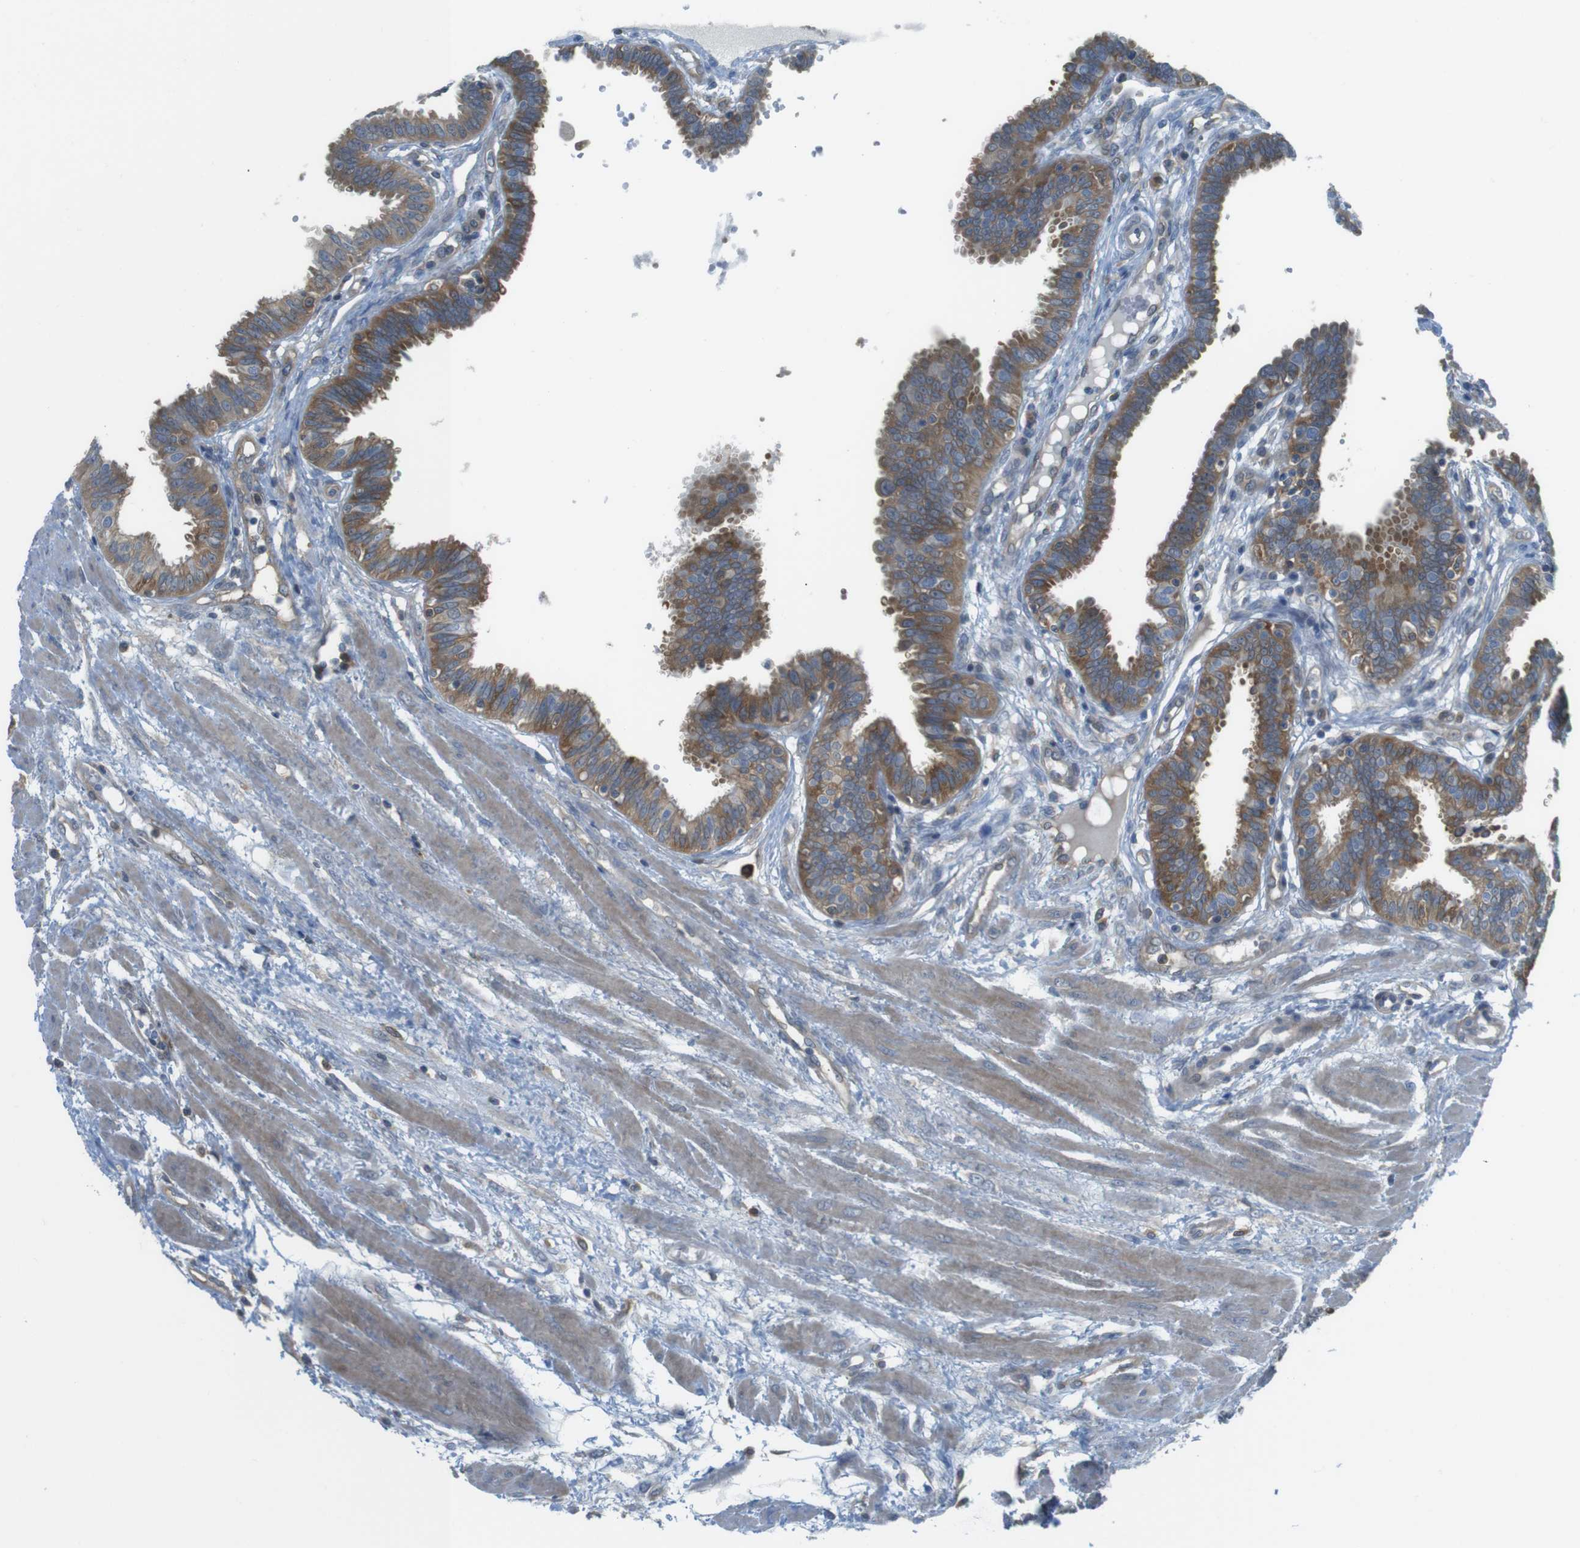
{"staining": {"intensity": "strong", "quantity": ">75%", "location": "cytoplasmic/membranous"}, "tissue": "fallopian tube", "cell_type": "Glandular cells", "image_type": "normal", "snomed": [{"axis": "morphology", "description": "Normal tissue, NOS"}, {"axis": "topography", "description": "Fallopian tube"}], "caption": "The photomicrograph demonstrates staining of benign fallopian tube, revealing strong cytoplasmic/membranous protein staining (brown color) within glandular cells.", "gene": "MTHFD1L", "patient": {"sex": "female", "age": 32}}